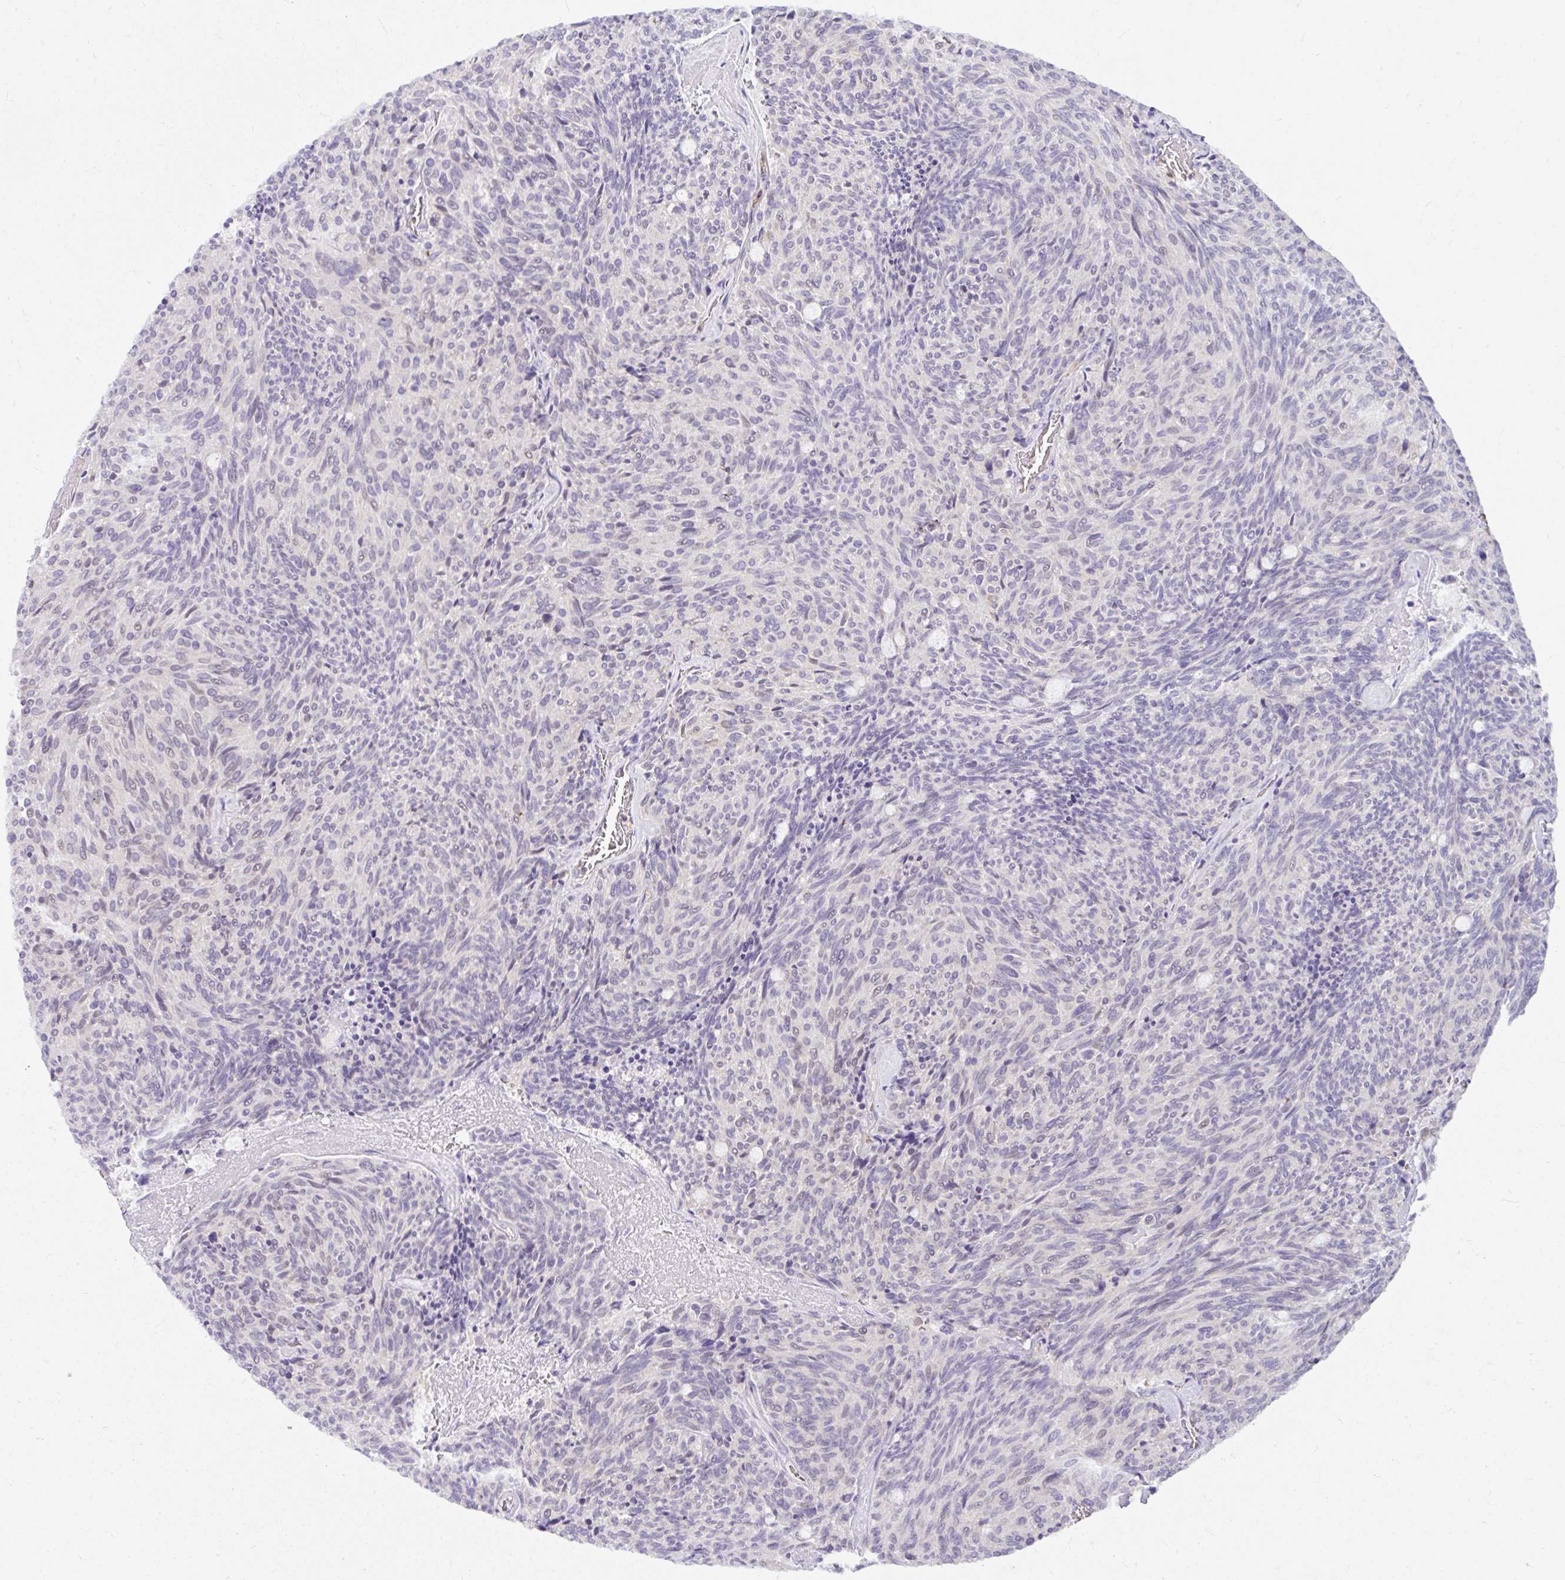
{"staining": {"intensity": "negative", "quantity": "none", "location": "none"}, "tissue": "carcinoid", "cell_type": "Tumor cells", "image_type": "cancer", "snomed": [{"axis": "morphology", "description": "Carcinoid, malignant, NOS"}, {"axis": "topography", "description": "Pancreas"}], "caption": "There is no significant expression in tumor cells of carcinoid.", "gene": "DEPDC5", "patient": {"sex": "female", "age": 54}}